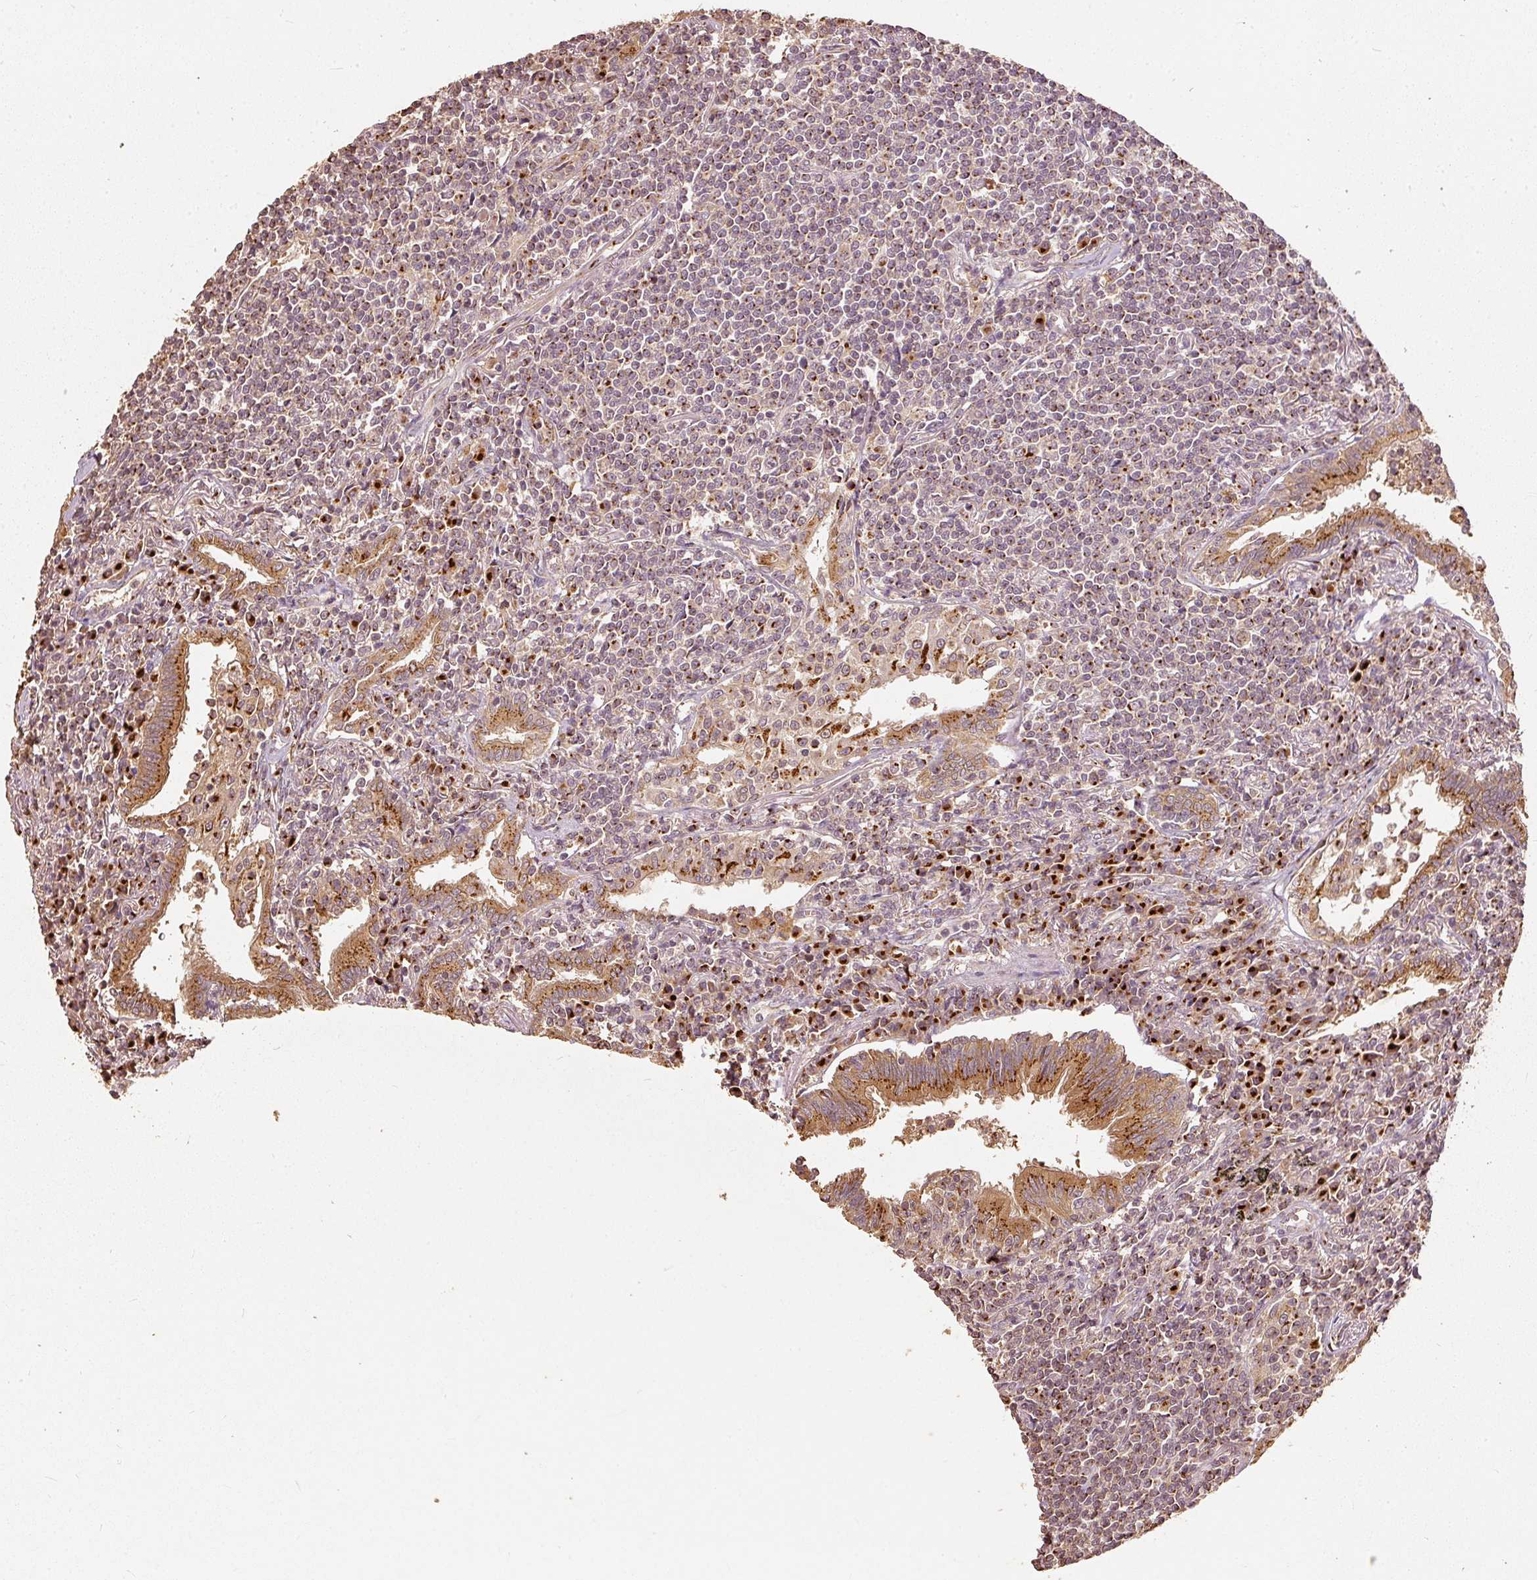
{"staining": {"intensity": "moderate", "quantity": ">75%", "location": "cytoplasmic/membranous"}, "tissue": "lymphoma", "cell_type": "Tumor cells", "image_type": "cancer", "snomed": [{"axis": "morphology", "description": "Malignant lymphoma, non-Hodgkin's type, Low grade"}, {"axis": "topography", "description": "Lung"}], "caption": "This is a histology image of IHC staining of low-grade malignant lymphoma, non-Hodgkin's type, which shows moderate positivity in the cytoplasmic/membranous of tumor cells.", "gene": "FUT8", "patient": {"sex": "female", "age": 71}}